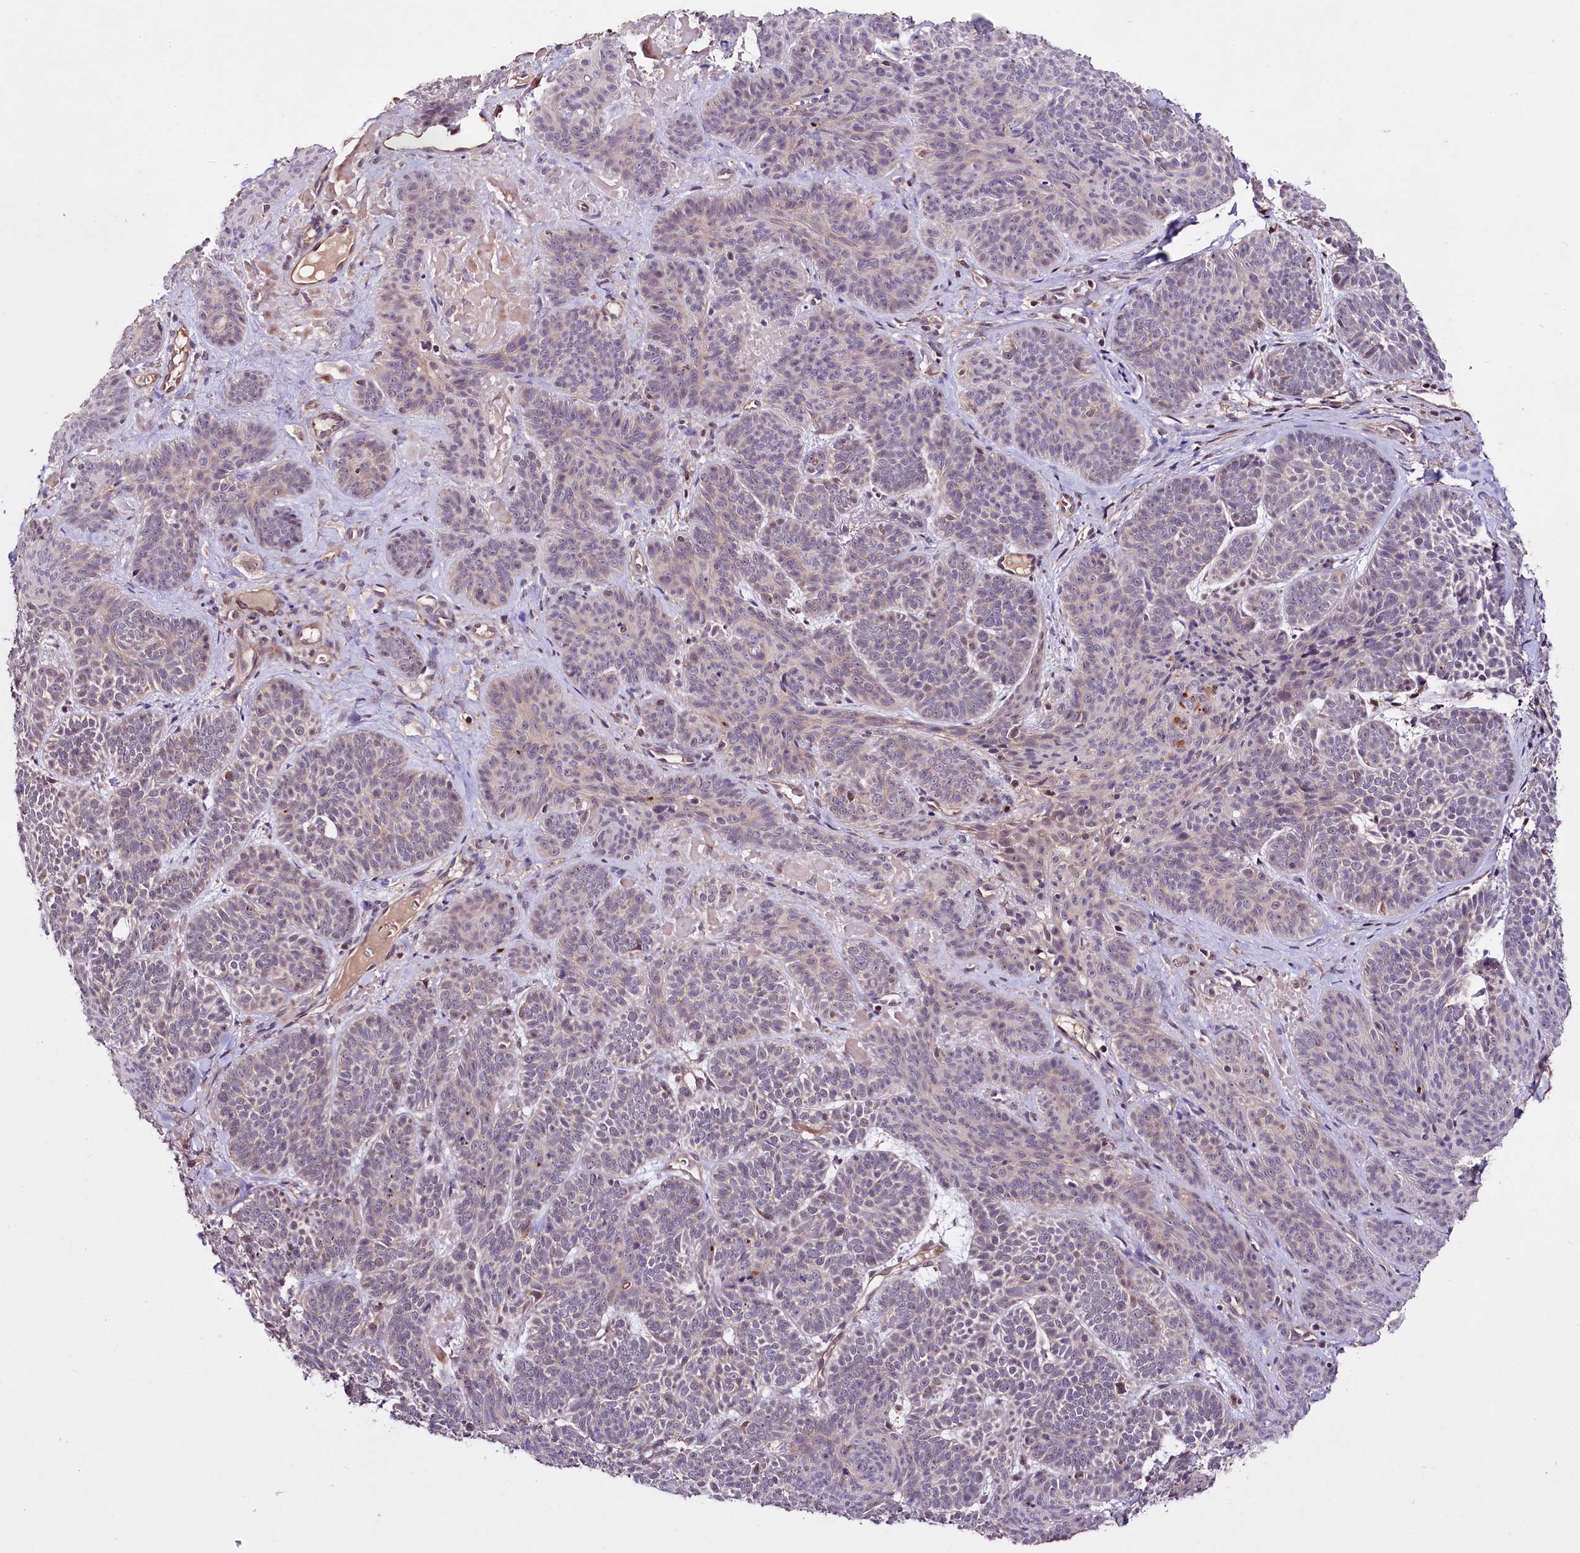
{"staining": {"intensity": "negative", "quantity": "none", "location": "none"}, "tissue": "skin cancer", "cell_type": "Tumor cells", "image_type": "cancer", "snomed": [{"axis": "morphology", "description": "Basal cell carcinoma"}, {"axis": "topography", "description": "Skin"}], "caption": "The photomicrograph shows no significant positivity in tumor cells of skin cancer (basal cell carcinoma).", "gene": "TAFAZZIN", "patient": {"sex": "male", "age": 85}}